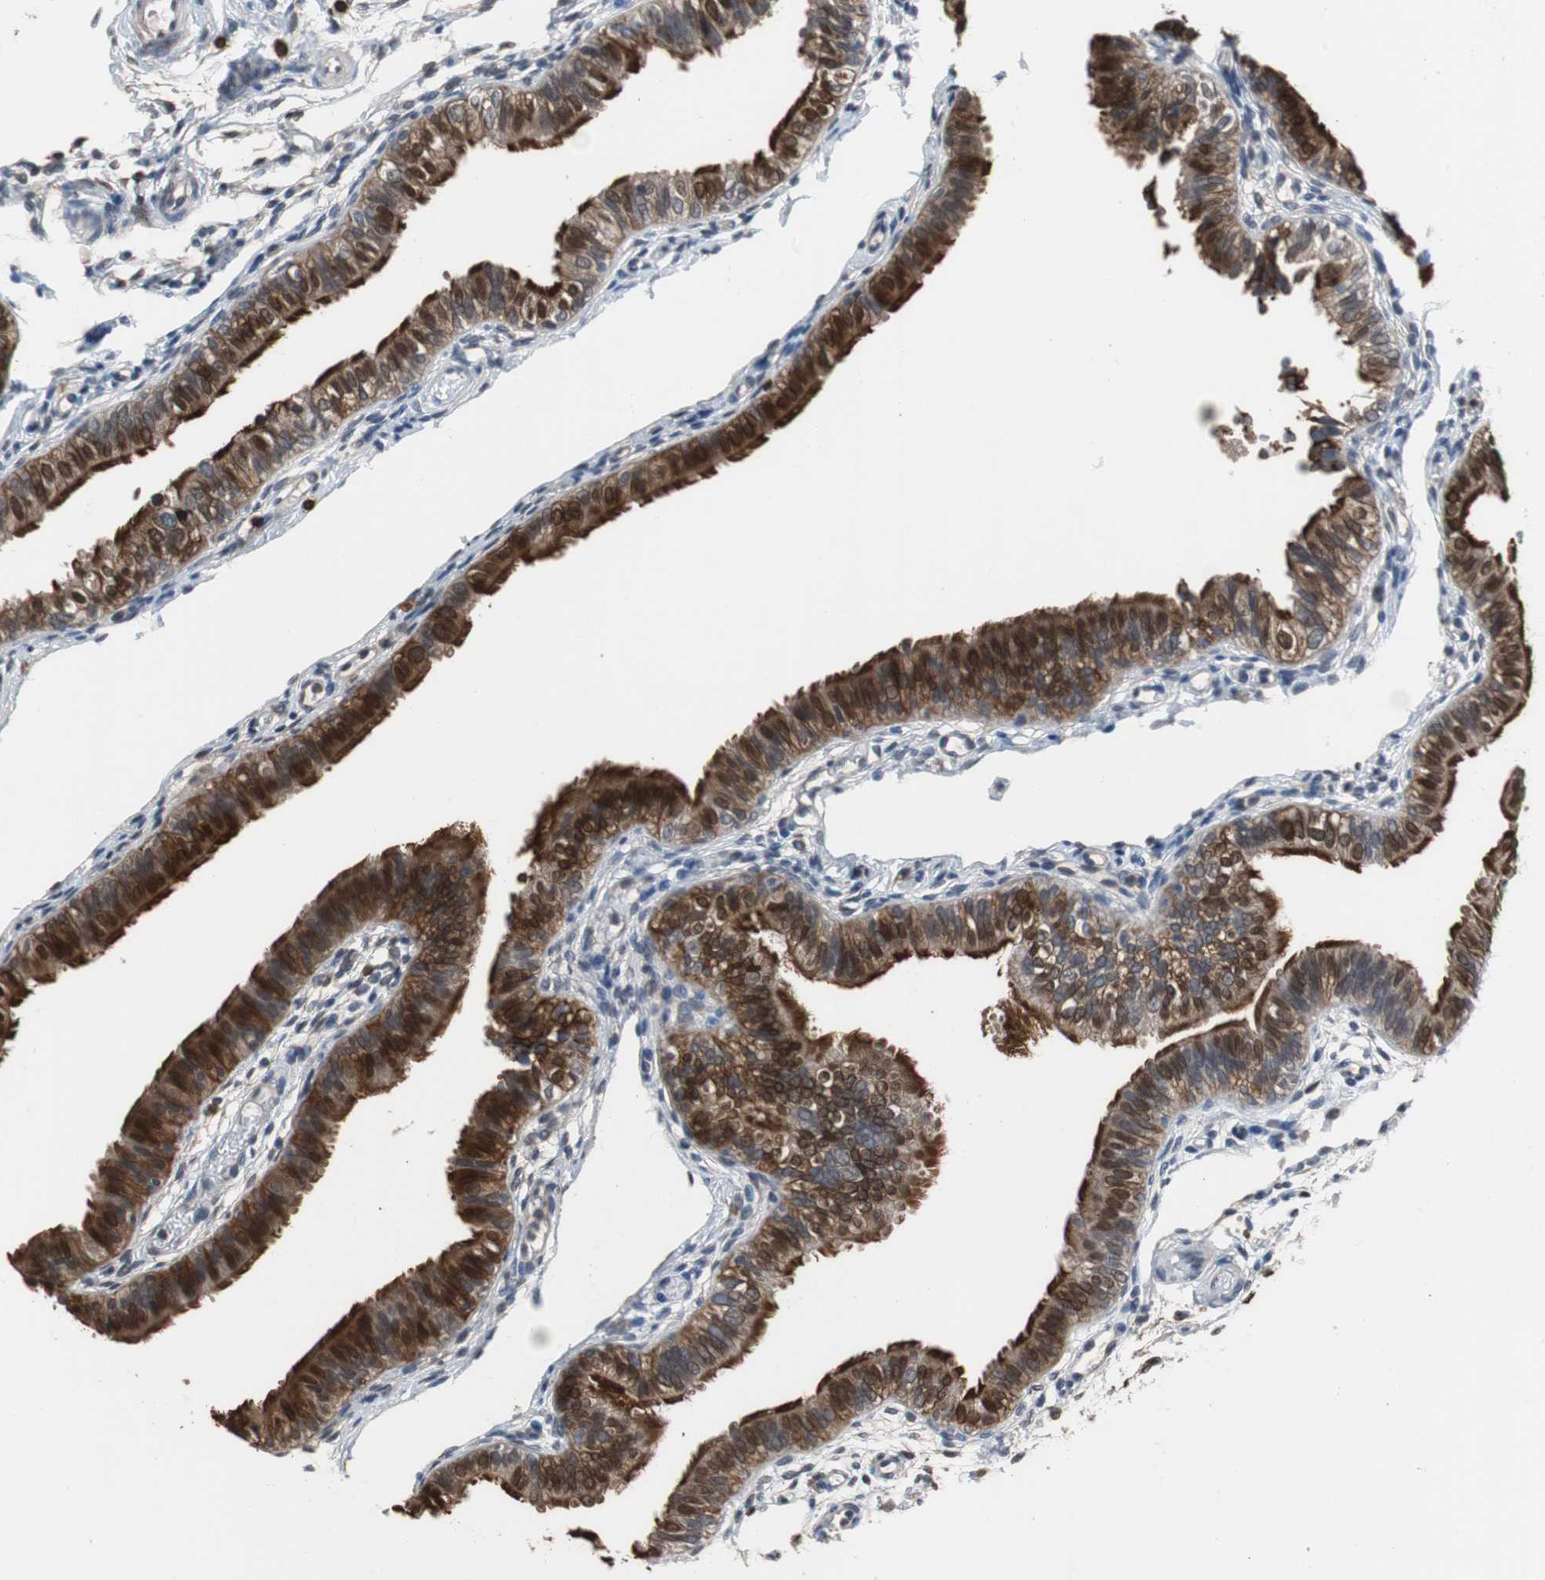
{"staining": {"intensity": "strong", "quantity": ">75%", "location": "cytoplasmic/membranous,nuclear"}, "tissue": "fallopian tube", "cell_type": "Glandular cells", "image_type": "normal", "snomed": [{"axis": "morphology", "description": "Normal tissue, NOS"}, {"axis": "morphology", "description": "Dermoid, NOS"}, {"axis": "topography", "description": "Fallopian tube"}], "caption": "A high-resolution image shows immunohistochemistry (IHC) staining of unremarkable fallopian tube, which displays strong cytoplasmic/membranous,nuclear staining in approximately >75% of glandular cells.", "gene": "ANXA4", "patient": {"sex": "female", "age": 33}}